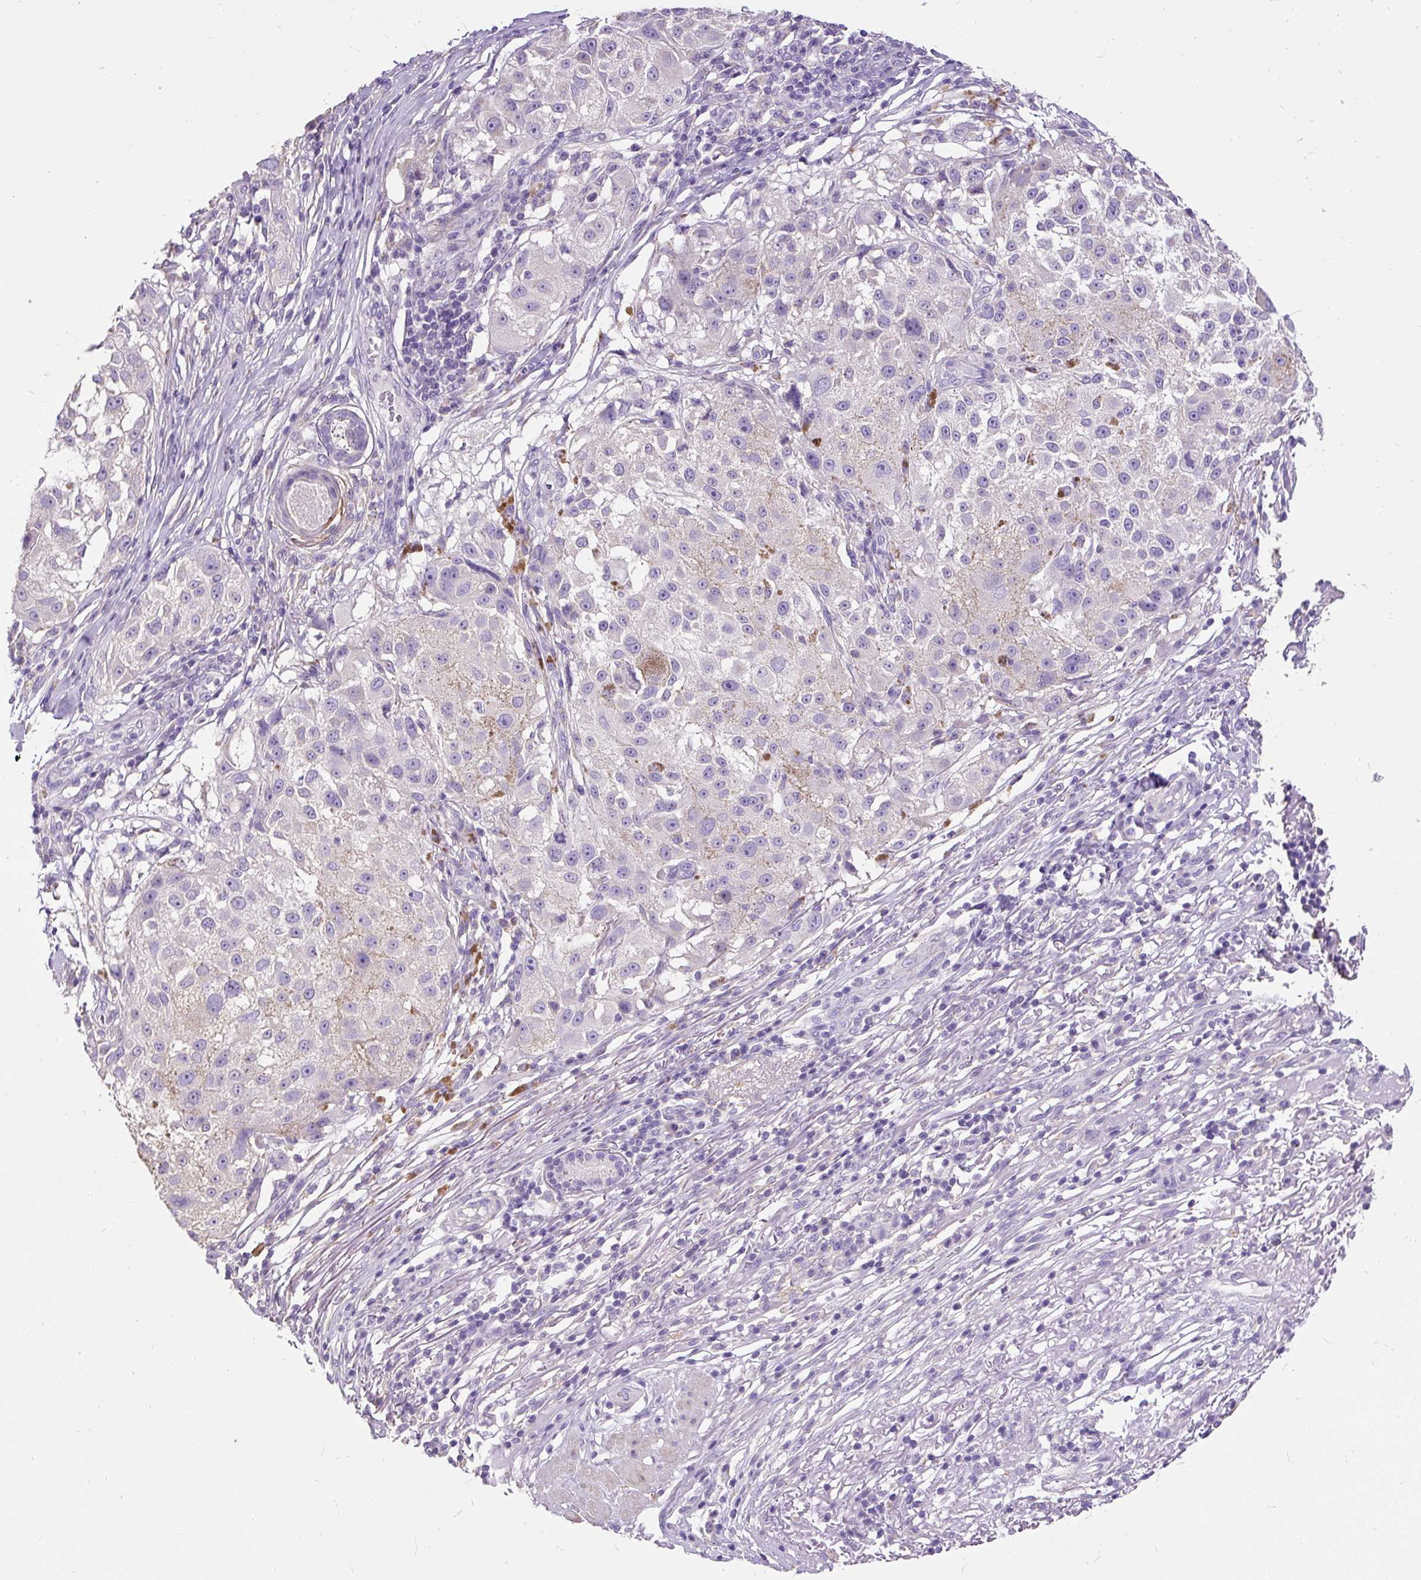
{"staining": {"intensity": "negative", "quantity": "none", "location": "none"}, "tissue": "melanoma", "cell_type": "Tumor cells", "image_type": "cancer", "snomed": [{"axis": "morphology", "description": "Necrosis, NOS"}, {"axis": "morphology", "description": "Malignant melanoma, NOS"}, {"axis": "topography", "description": "Skin"}], "caption": "An immunohistochemistry micrograph of malignant melanoma is shown. There is no staining in tumor cells of malignant melanoma.", "gene": "GBX1", "patient": {"sex": "female", "age": 87}}